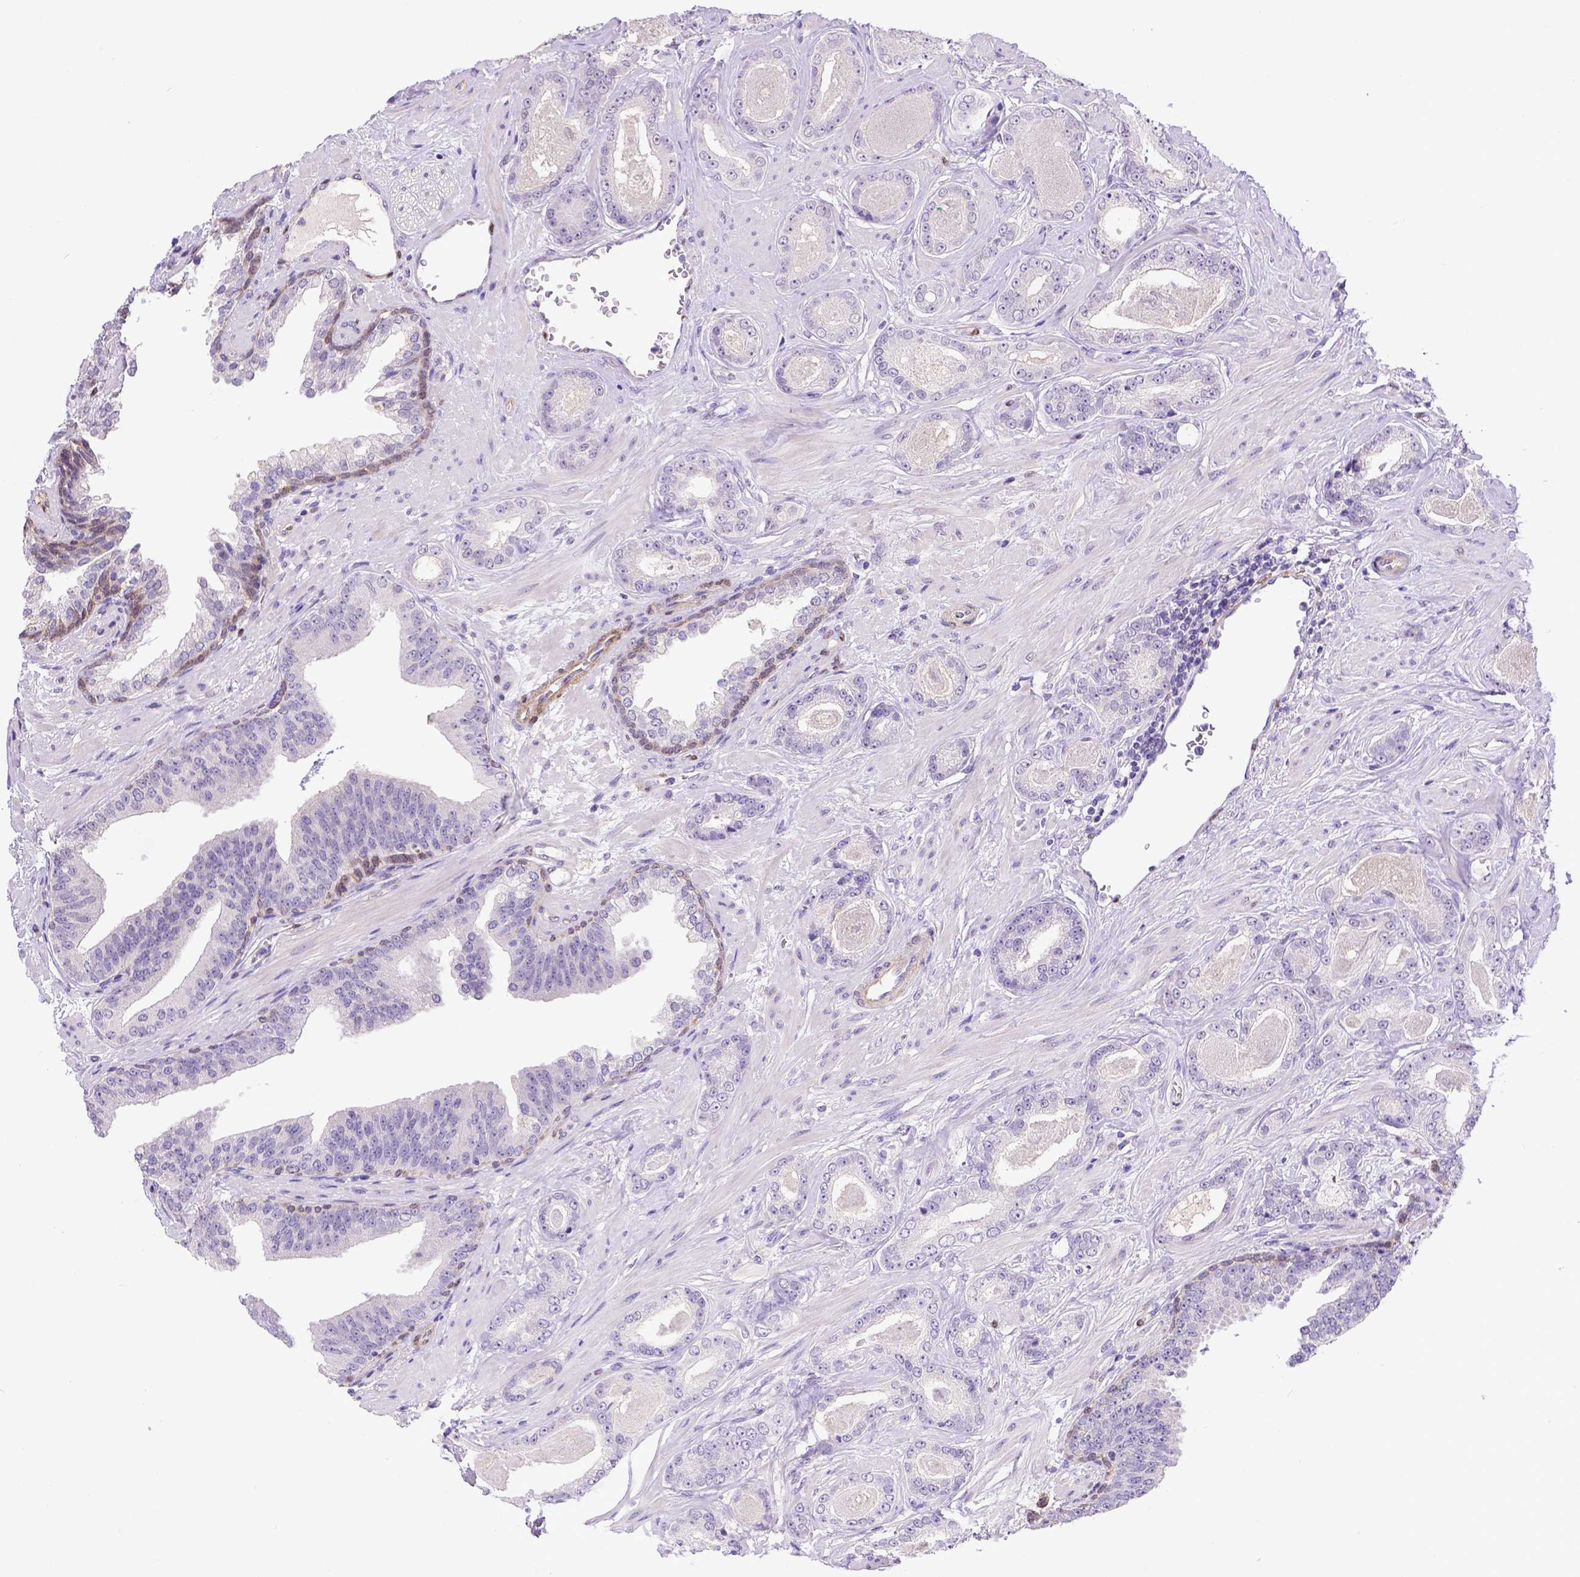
{"staining": {"intensity": "negative", "quantity": "none", "location": "none"}, "tissue": "prostate cancer", "cell_type": "Tumor cells", "image_type": "cancer", "snomed": [{"axis": "morphology", "description": "Adenocarcinoma, Low grade"}, {"axis": "topography", "description": "Prostate"}], "caption": "This is an immunohistochemistry (IHC) micrograph of human prostate adenocarcinoma (low-grade). There is no positivity in tumor cells.", "gene": "BTN1A1", "patient": {"sex": "male", "age": 61}}